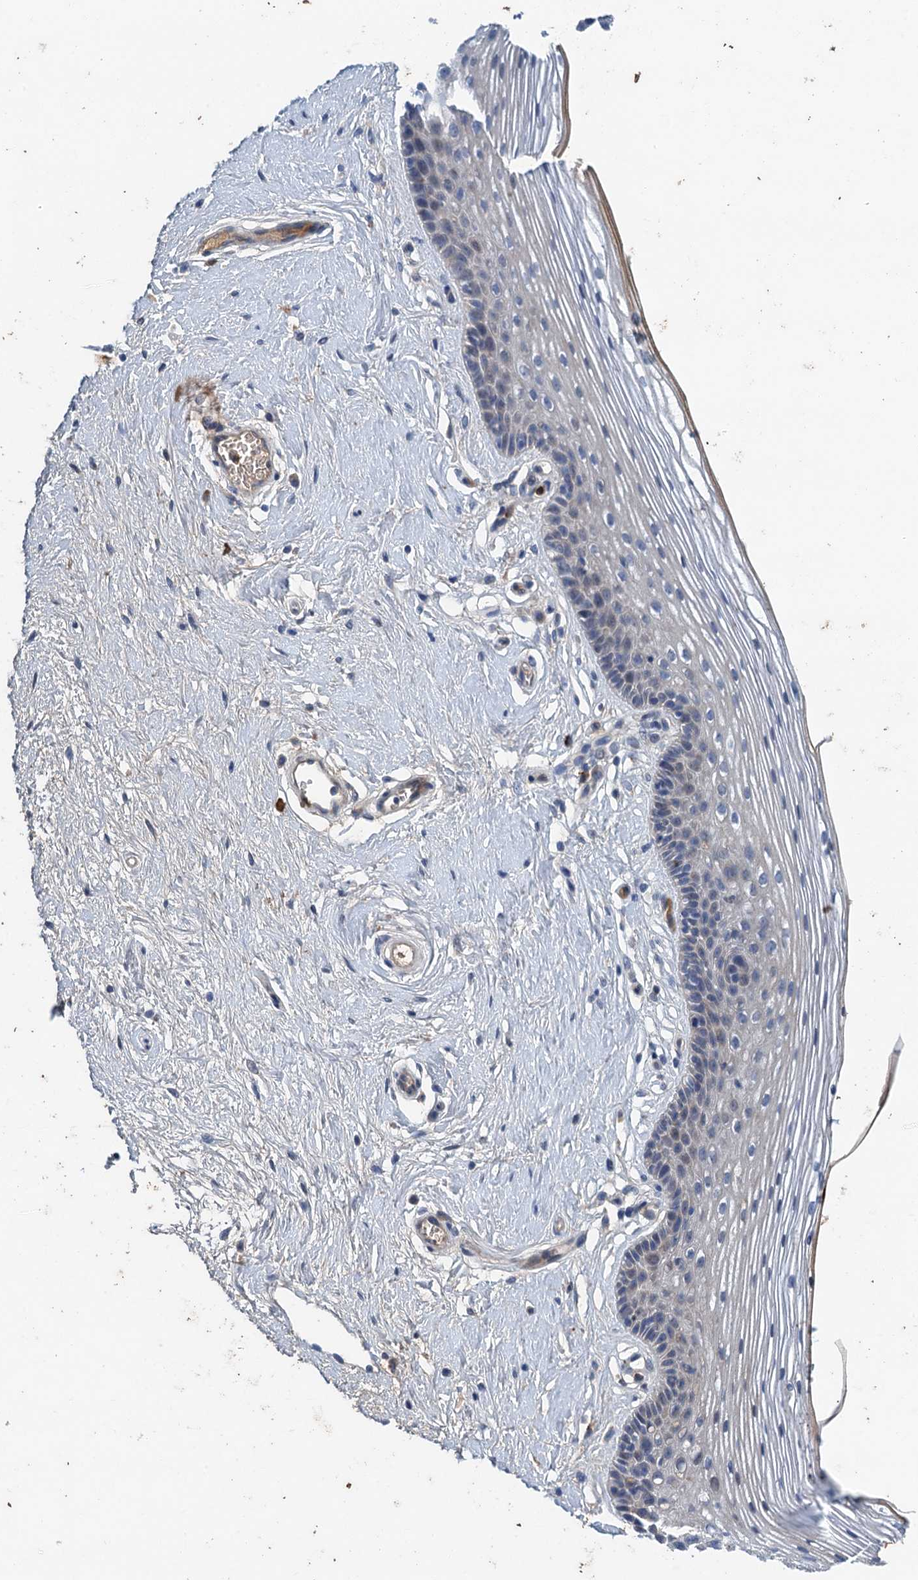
{"staining": {"intensity": "negative", "quantity": "none", "location": "none"}, "tissue": "vagina", "cell_type": "Squamous epithelial cells", "image_type": "normal", "snomed": [{"axis": "morphology", "description": "Normal tissue, NOS"}, {"axis": "topography", "description": "Vagina"}], "caption": "Immunohistochemistry (IHC) of unremarkable vagina reveals no positivity in squamous epithelial cells.", "gene": "TPCN1", "patient": {"sex": "female", "age": 46}}